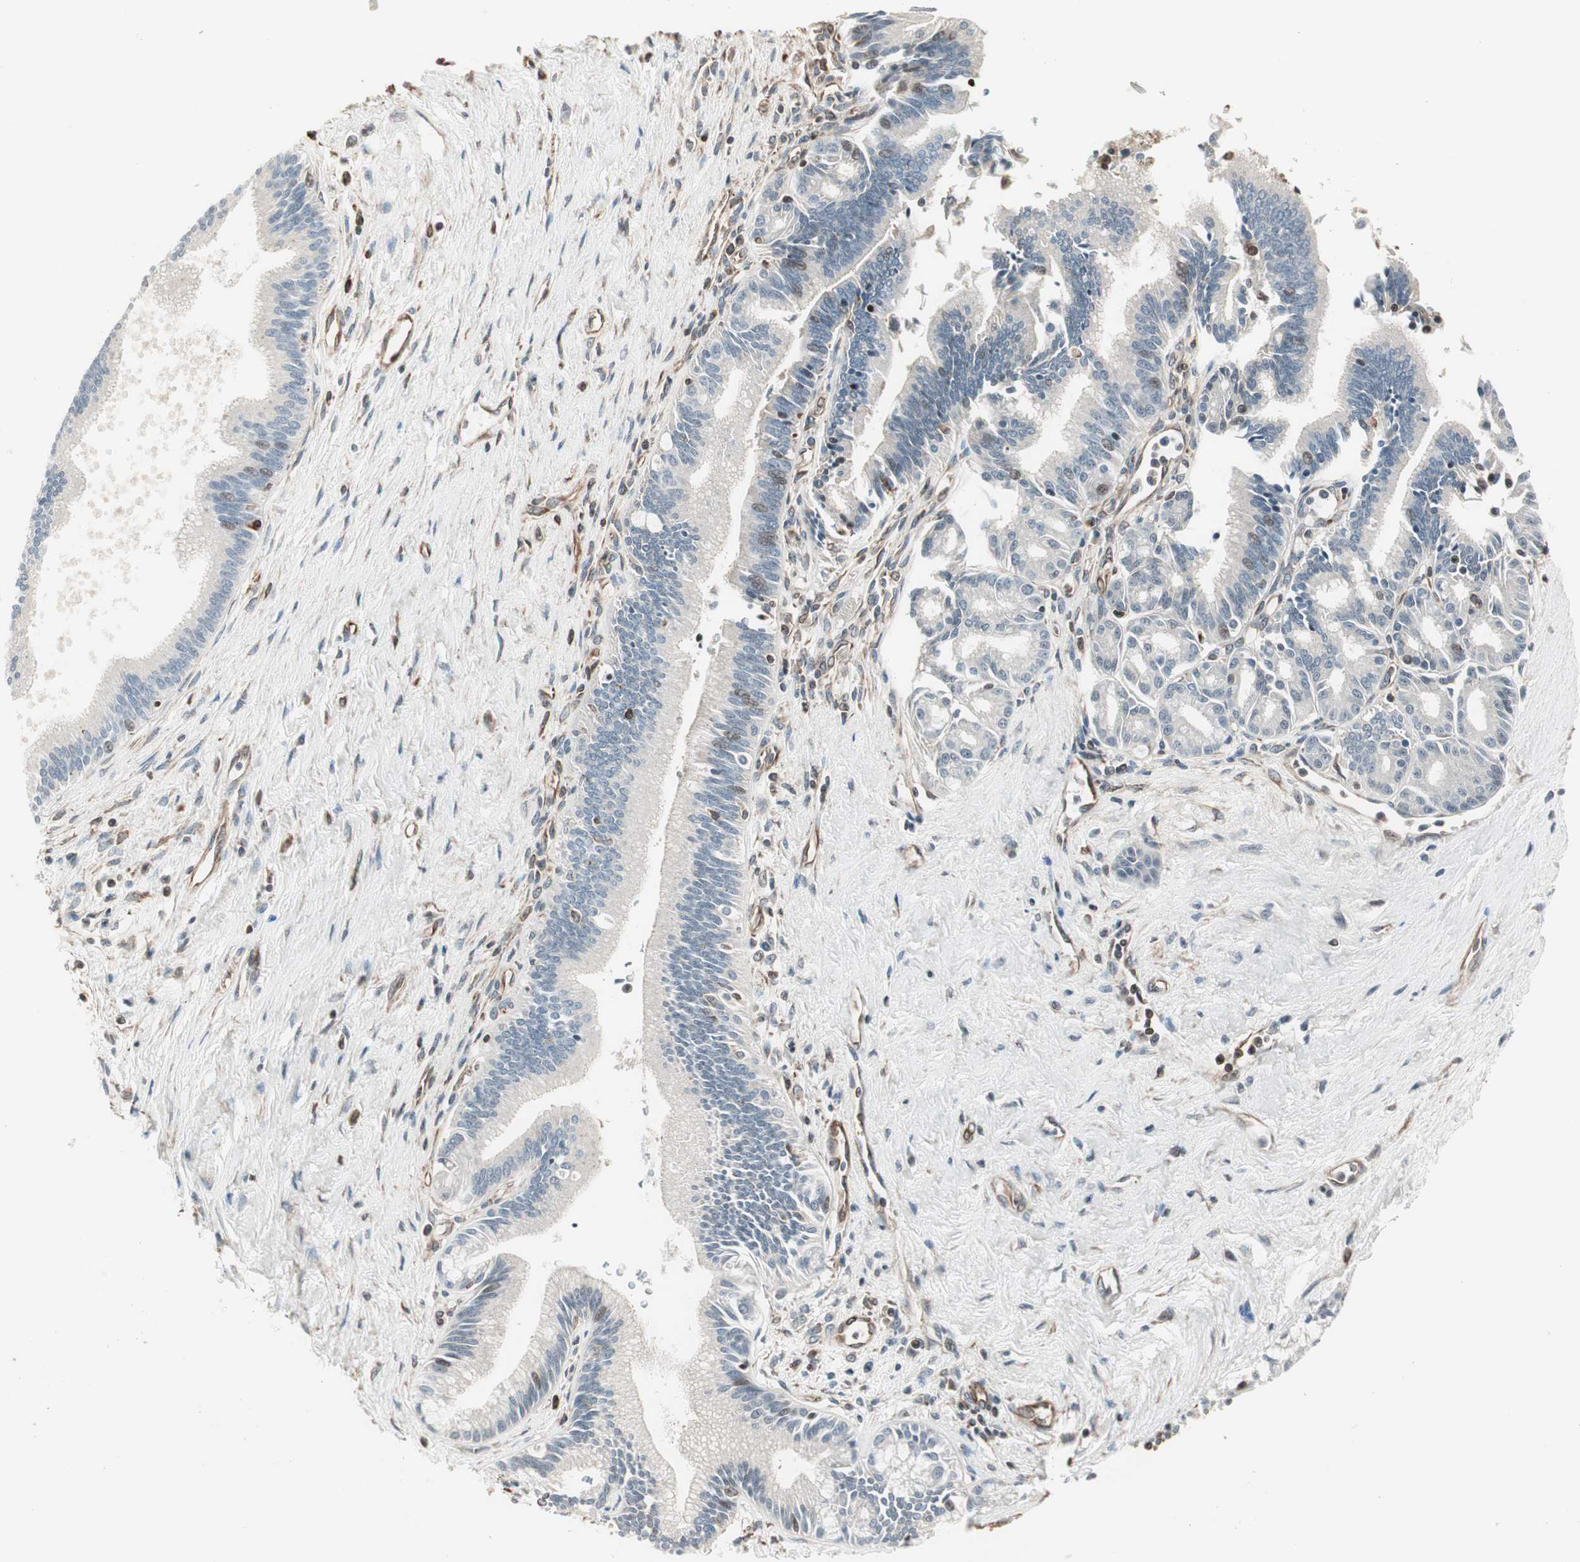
{"staining": {"intensity": "weak", "quantity": ">75%", "location": "cytoplasmic/membranous"}, "tissue": "pancreatic cancer", "cell_type": "Tumor cells", "image_type": "cancer", "snomed": [{"axis": "morphology", "description": "Adenocarcinoma, NOS"}, {"axis": "topography", "description": "Pancreas"}], "caption": "Pancreatic cancer stained with DAB immunohistochemistry exhibits low levels of weak cytoplasmic/membranous positivity in about >75% of tumor cells.", "gene": "MAD2L2", "patient": {"sex": "male", "age": 59}}